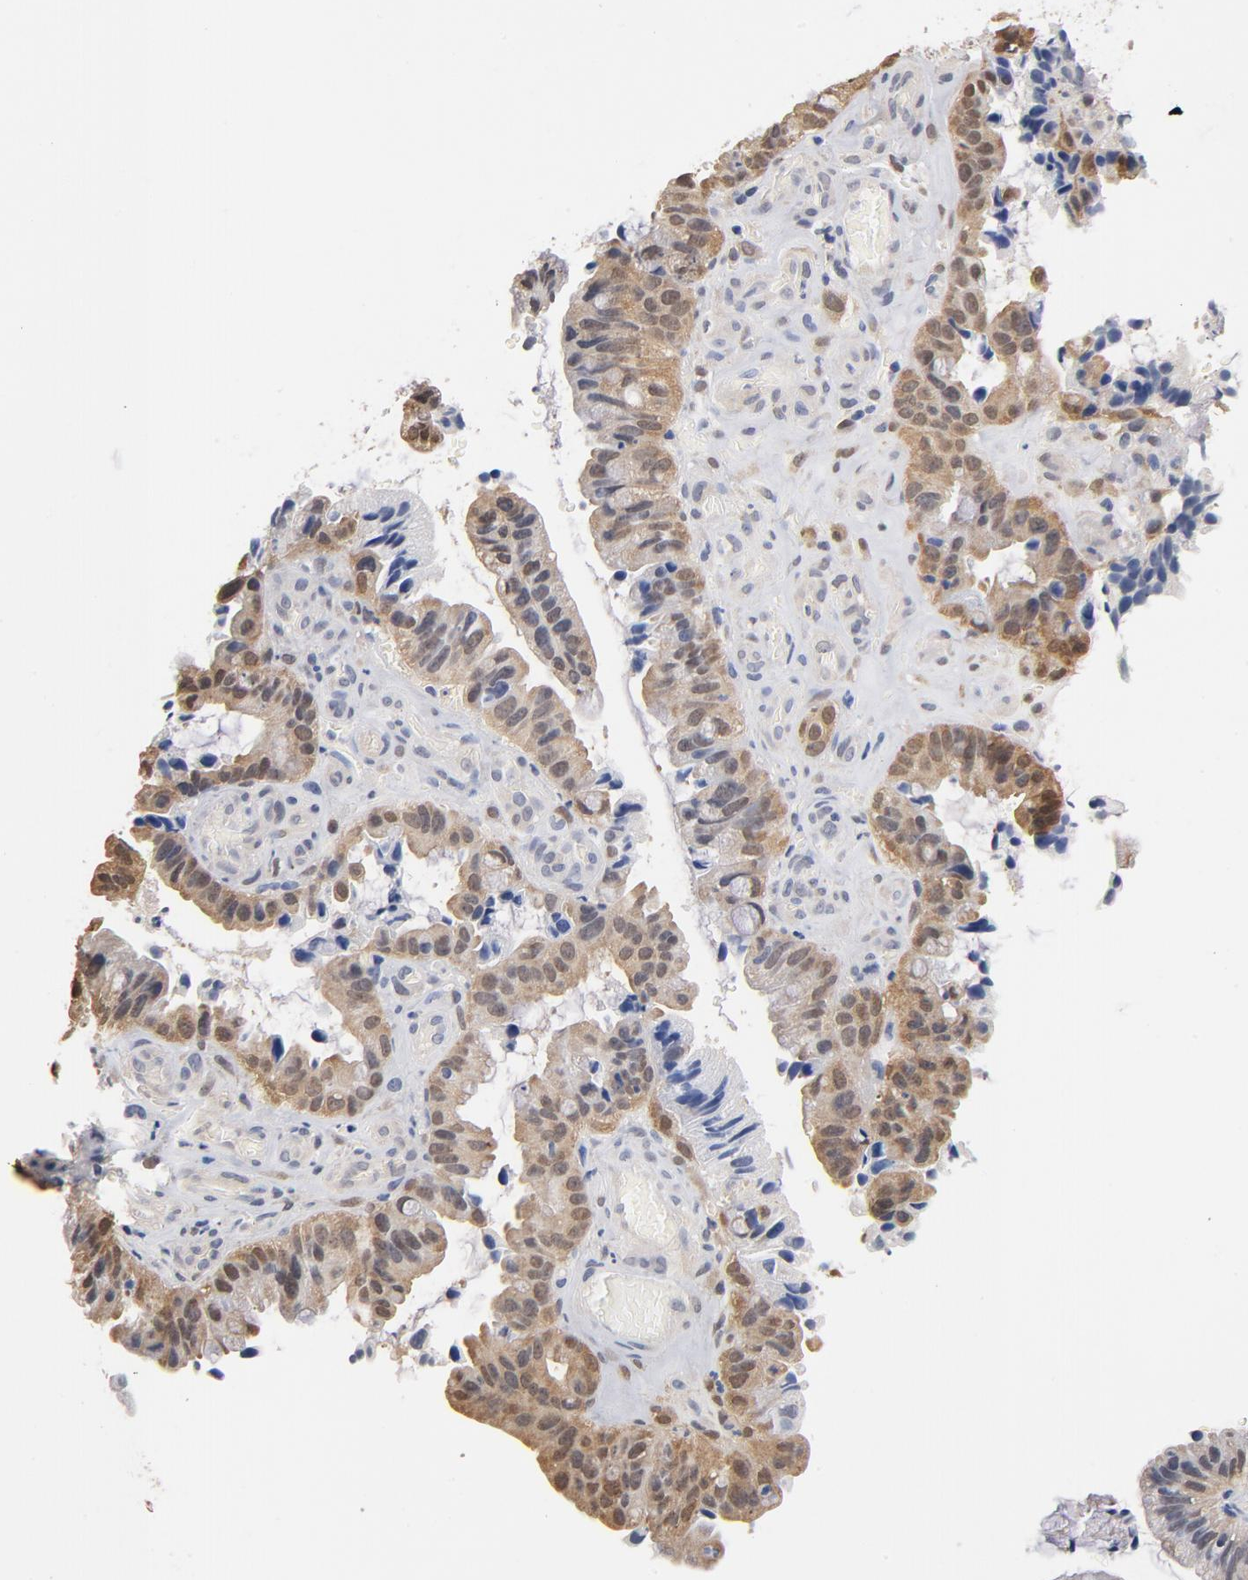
{"staining": {"intensity": "moderate", "quantity": "25%-75%", "location": "cytoplasmic/membranous"}, "tissue": "pancreatic cancer", "cell_type": "Tumor cells", "image_type": "cancer", "snomed": [{"axis": "morphology", "description": "Adenocarcinoma, NOS"}, {"axis": "topography", "description": "Pancreas"}], "caption": "The micrograph demonstrates immunohistochemical staining of adenocarcinoma (pancreatic). There is moderate cytoplasmic/membranous positivity is identified in about 25%-75% of tumor cells.", "gene": "MIF", "patient": {"sex": "male", "age": 82}}